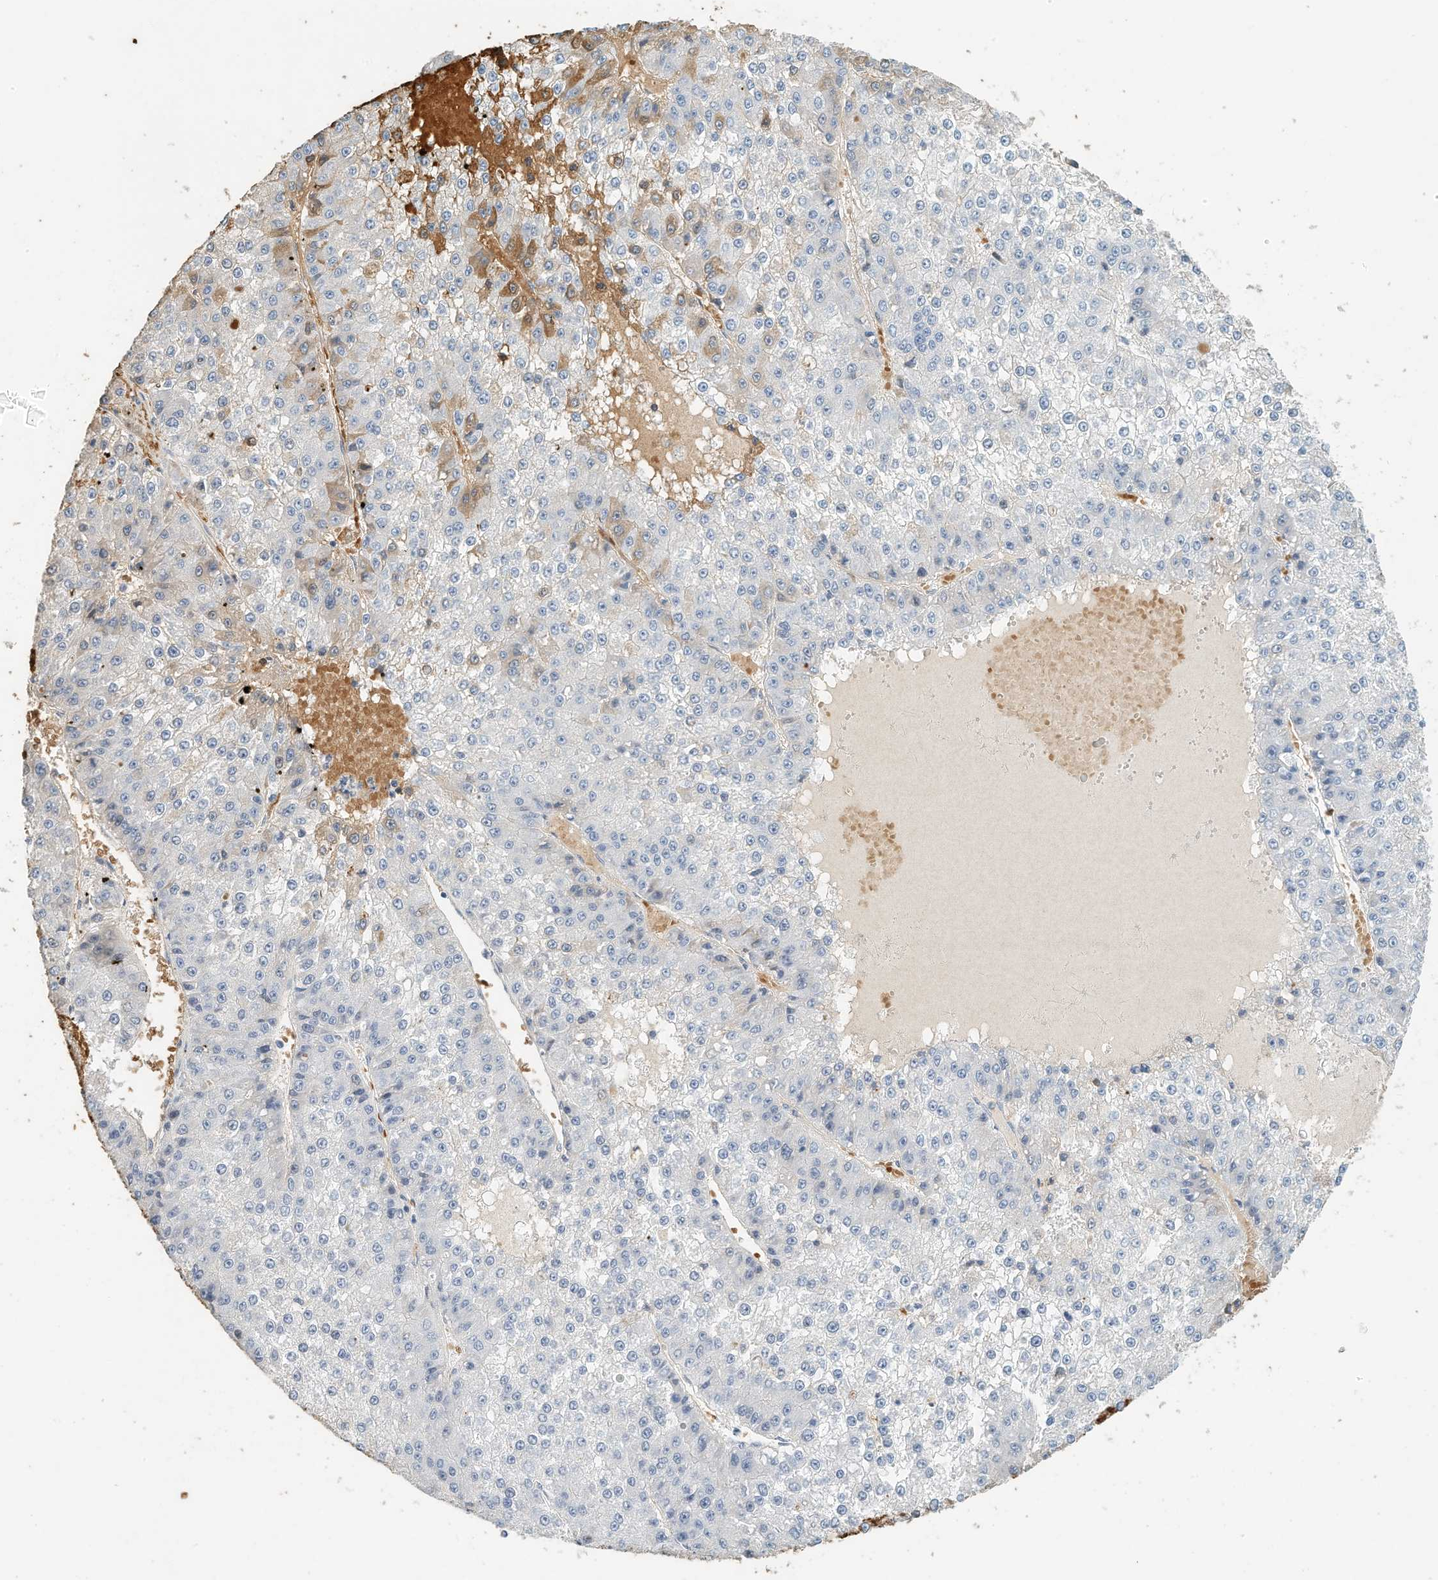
{"staining": {"intensity": "negative", "quantity": "none", "location": "none"}, "tissue": "liver cancer", "cell_type": "Tumor cells", "image_type": "cancer", "snomed": [{"axis": "morphology", "description": "Carcinoma, Hepatocellular, NOS"}, {"axis": "topography", "description": "Liver"}], "caption": "High magnification brightfield microscopy of liver cancer stained with DAB (3,3'-diaminobenzidine) (brown) and counterstained with hematoxylin (blue): tumor cells show no significant staining.", "gene": "RCAN3", "patient": {"sex": "female", "age": 73}}